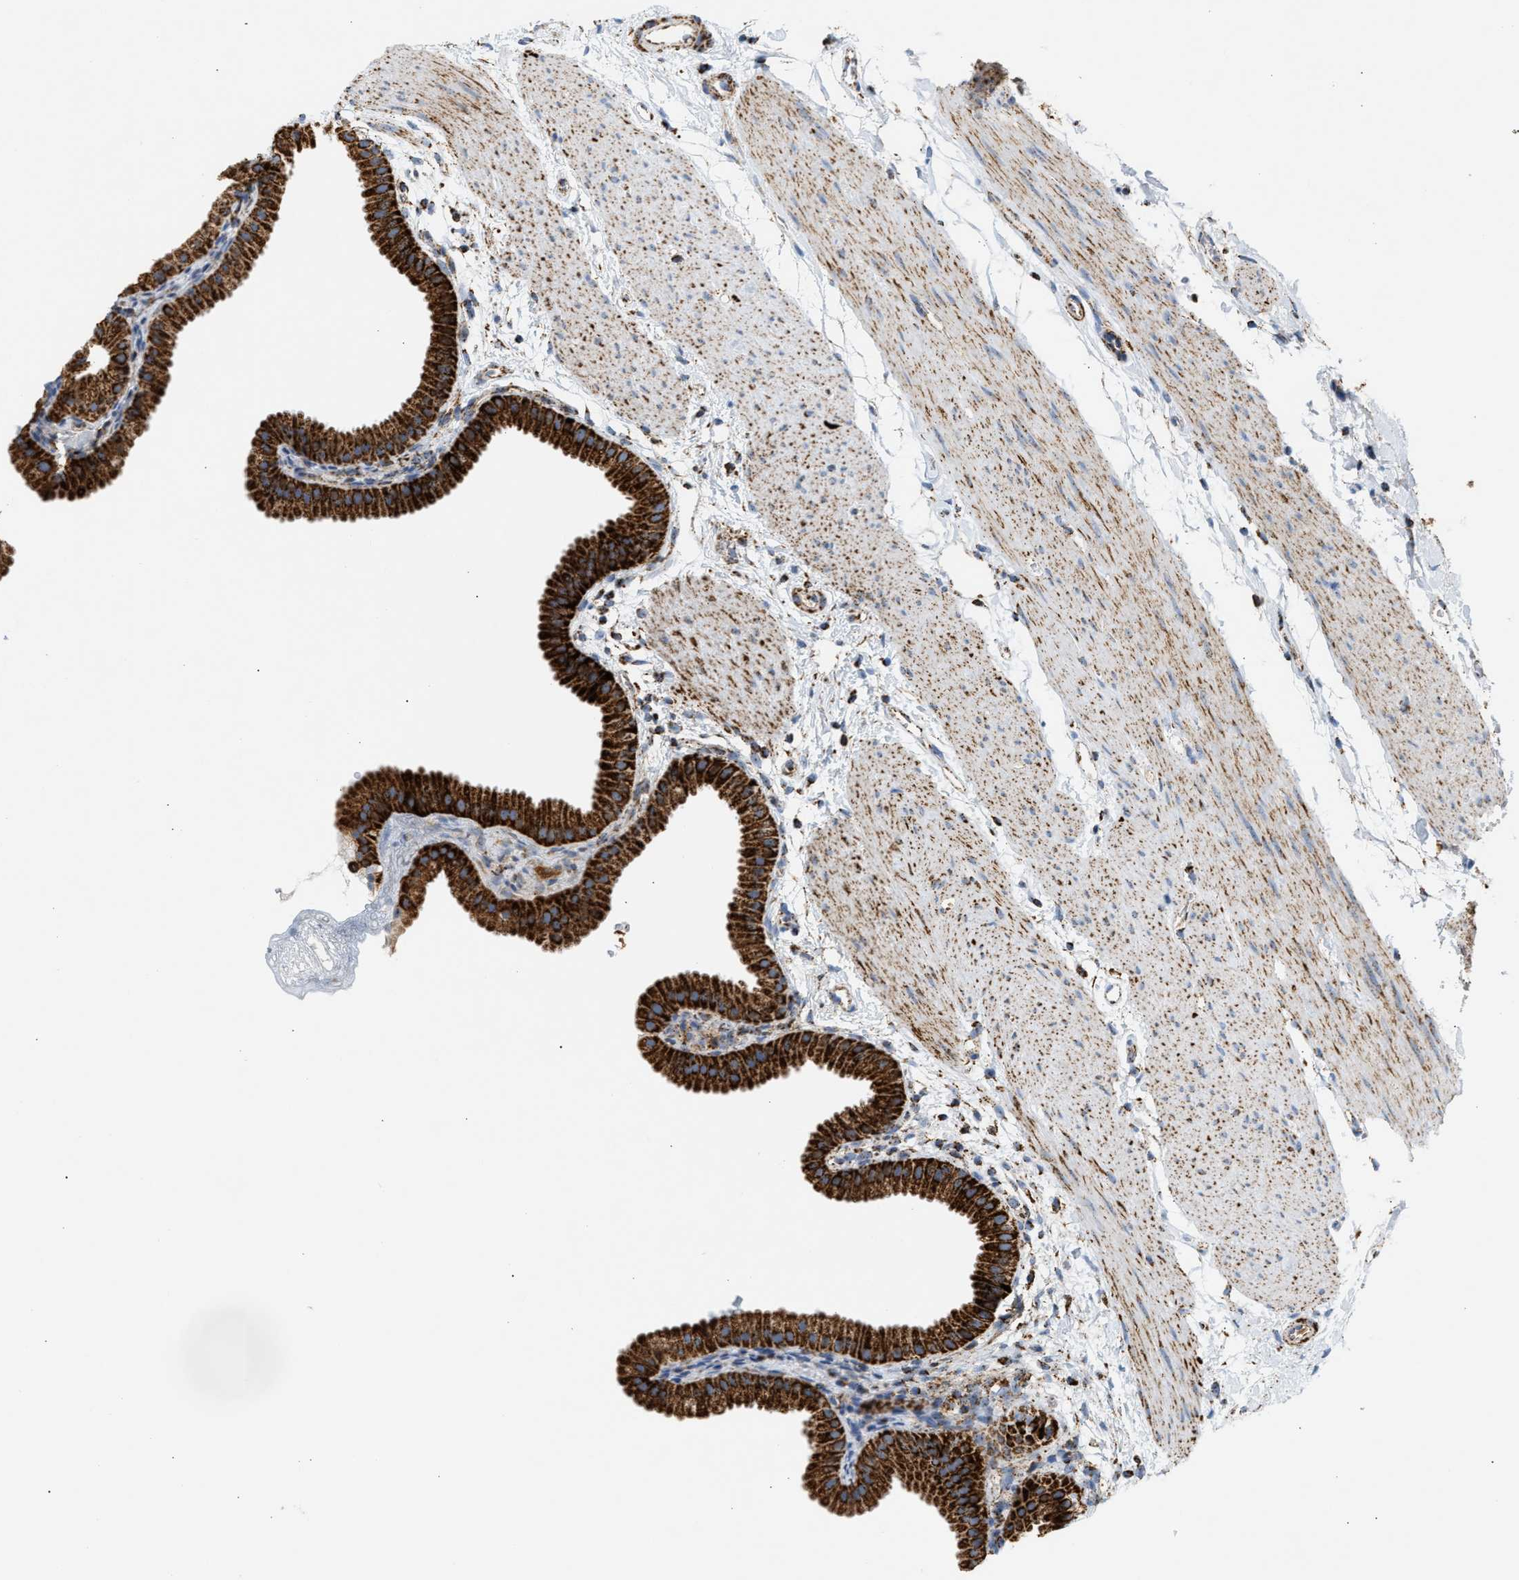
{"staining": {"intensity": "strong", "quantity": ">75%", "location": "cytoplasmic/membranous"}, "tissue": "gallbladder", "cell_type": "Glandular cells", "image_type": "normal", "snomed": [{"axis": "morphology", "description": "Normal tissue, NOS"}, {"axis": "topography", "description": "Gallbladder"}], "caption": "An immunohistochemistry (IHC) micrograph of unremarkable tissue is shown. Protein staining in brown highlights strong cytoplasmic/membranous positivity in gallbladder within glandular cells.", "gene": "OGDH", "patient": {"sex": "female", "age": 64}}